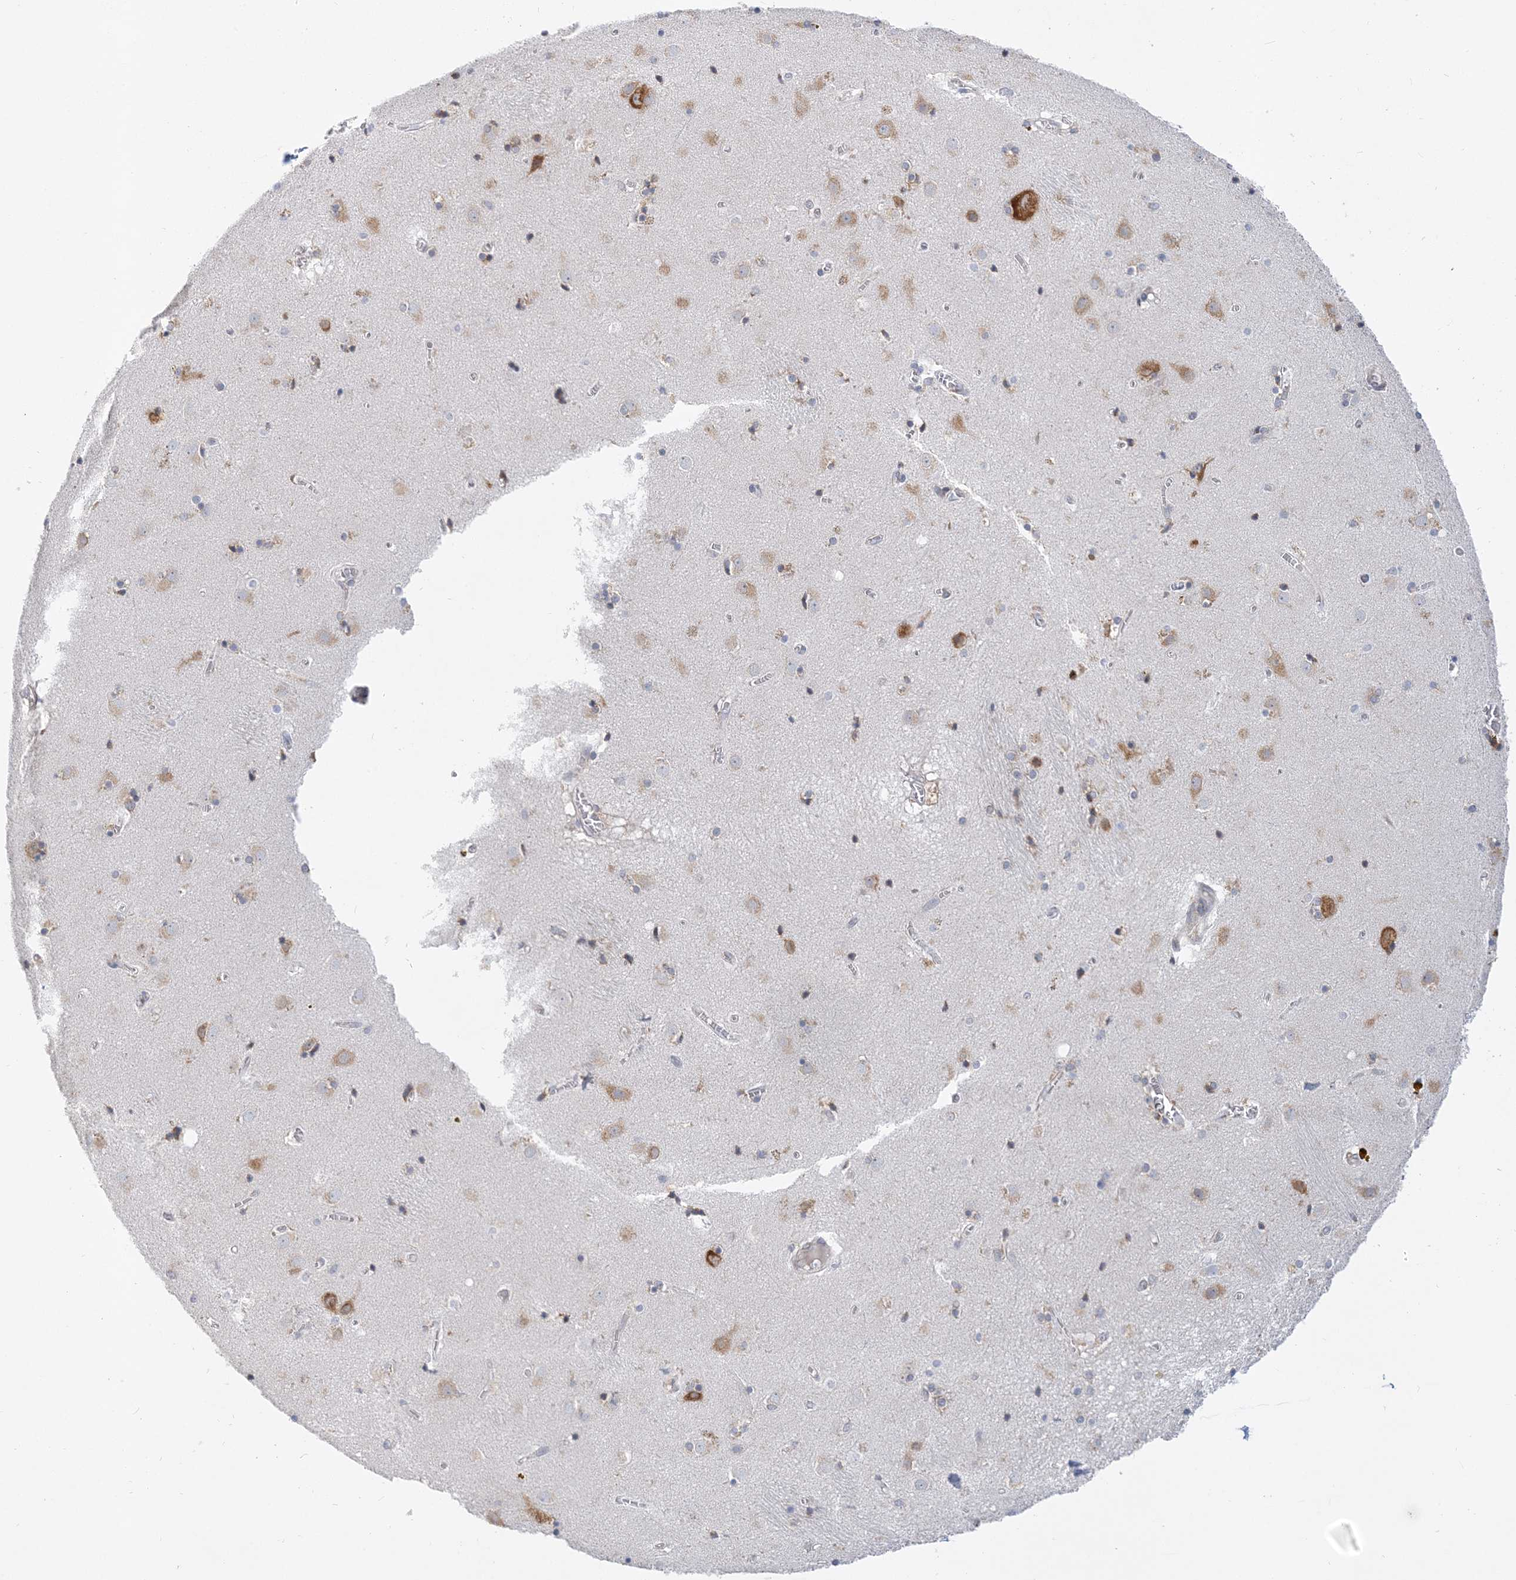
{"staining": {"intensity": "moderate", "quantity": "<25%", "location": "cytoplasmic/membranous"}, "tissue": "caudate", "cell_type": "Glial cells", "image_type": "normal", "snomed": [{"axis": "morphology", "description": "Normal tissue, NOS"}, {"axis": "topography", "description": "Lateral ventricle wall"}], "caption": "IHC photomicrograph of unremarkable caudate: caudate stained using immunohistochemistry (IHC) exhibits low levels of moderate protein expression localized specifically in the cytoplasmic/membranous of glial cells, appearing as a cytoplasmic/membranous brown color.", "gene": "LARP4B", "patient": {"sex": "male", "age": 70}}